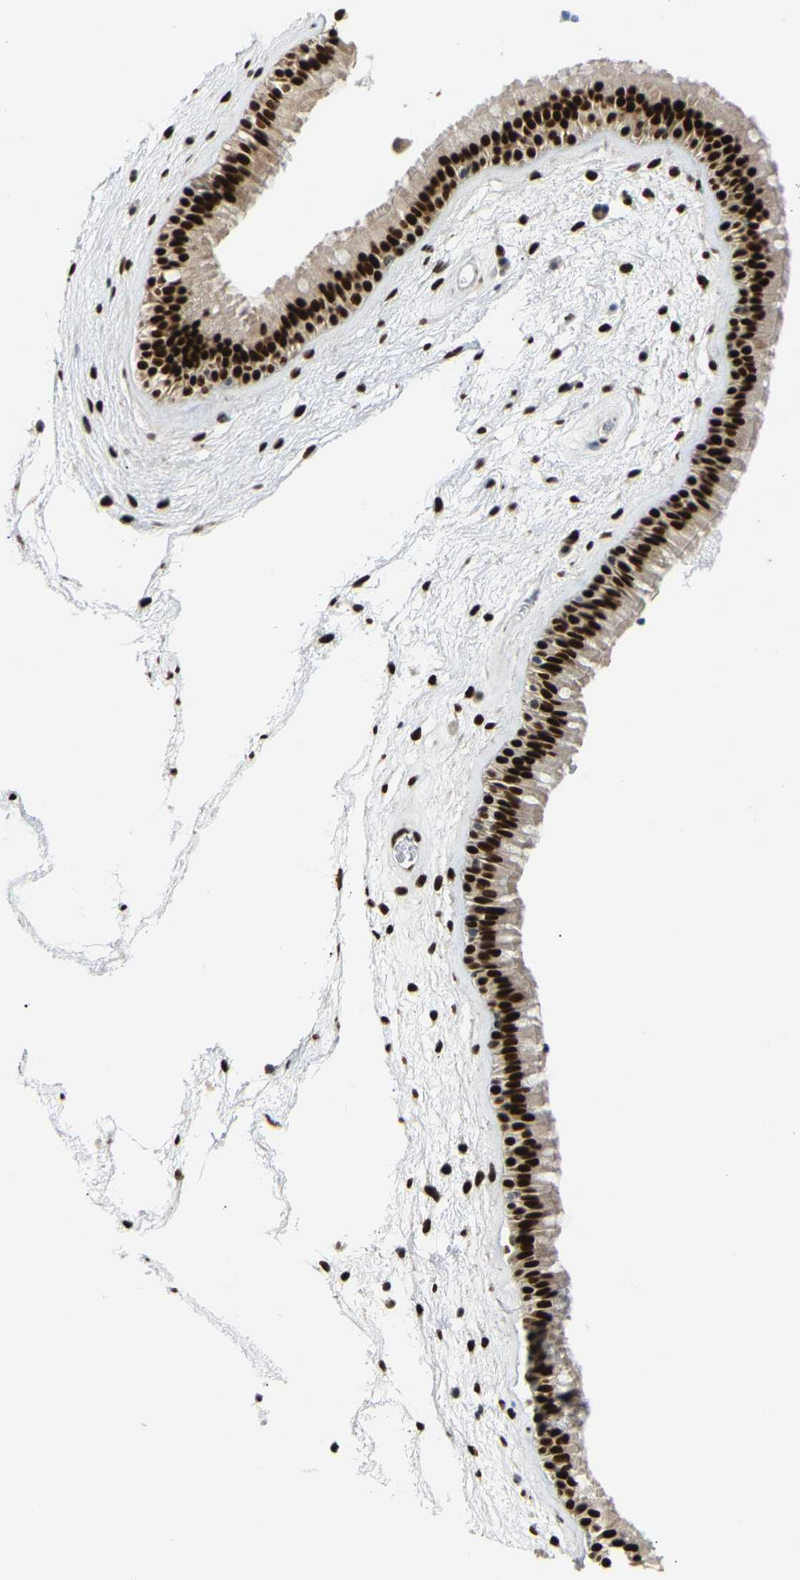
{"staining": {"intensity": "strong", "quantity": ">75%", "location": "nuclear"}, "tissue": "nasopharynx", "cell_type": "Respiratory epithelial cells", "image_type": "normal", "snomed": [{"axis": "morphology", "description": "Normal tissue, NOS"}, {"axis": "morphology", "description": "Inflammation, NOS"}, {"axis": "topography", "description": "Nasopharynx"}], "caption": "DAB immunohistochemical staining of unremarkable human nasopharynx exhibits strong nuclear protein expression in approximately >75% of respiratory epithelial cells. Nuclei are stained in blue.", "gene": "SSBP2", "patient": {"sex": "male", "age": 48}}